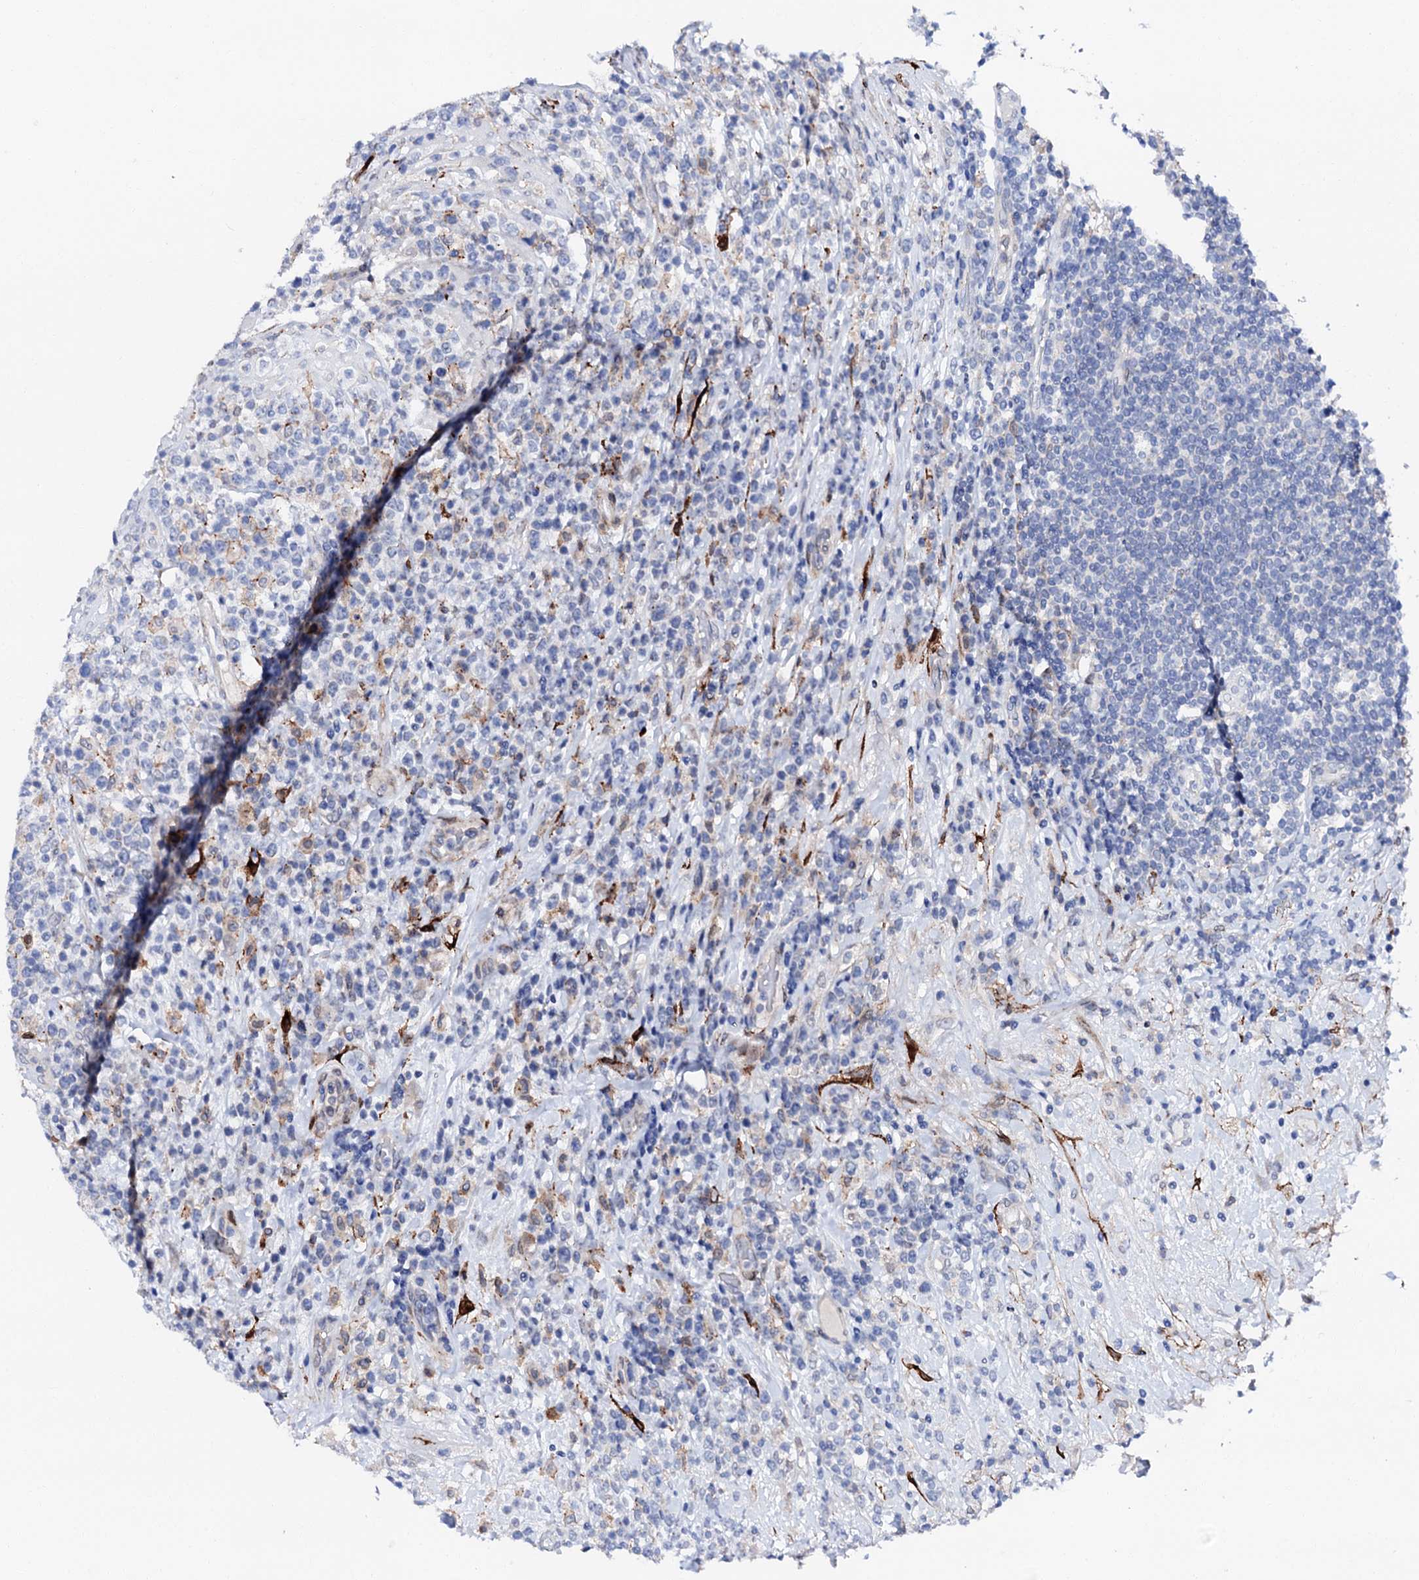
{"staining": {"intensity": "negative", "quantity": "none", "location": "none"}, "tissue": "lymphoma", "cell_type": "Tumor cells", "image_type": "cancer", "snomed": [{"axis": "morphology", "description": "Malignant lymphoma, non-Hodgkin's type, High grade"}, {"axis": "topography", "description": "Colon"}], "caption": "IHC image of neoplastic tissue: lymphoma stained with DAB (3,3'-diaminobenzidine) shows no significant protein staining in tumor cells. The staining is performed using DAB (3,3'-diaminobenzidine) brown chromogen with nuclei counter-stained in using hematoxylin.", "gene": "MED13L", "patient": {"sex": "female", "age": 53}}